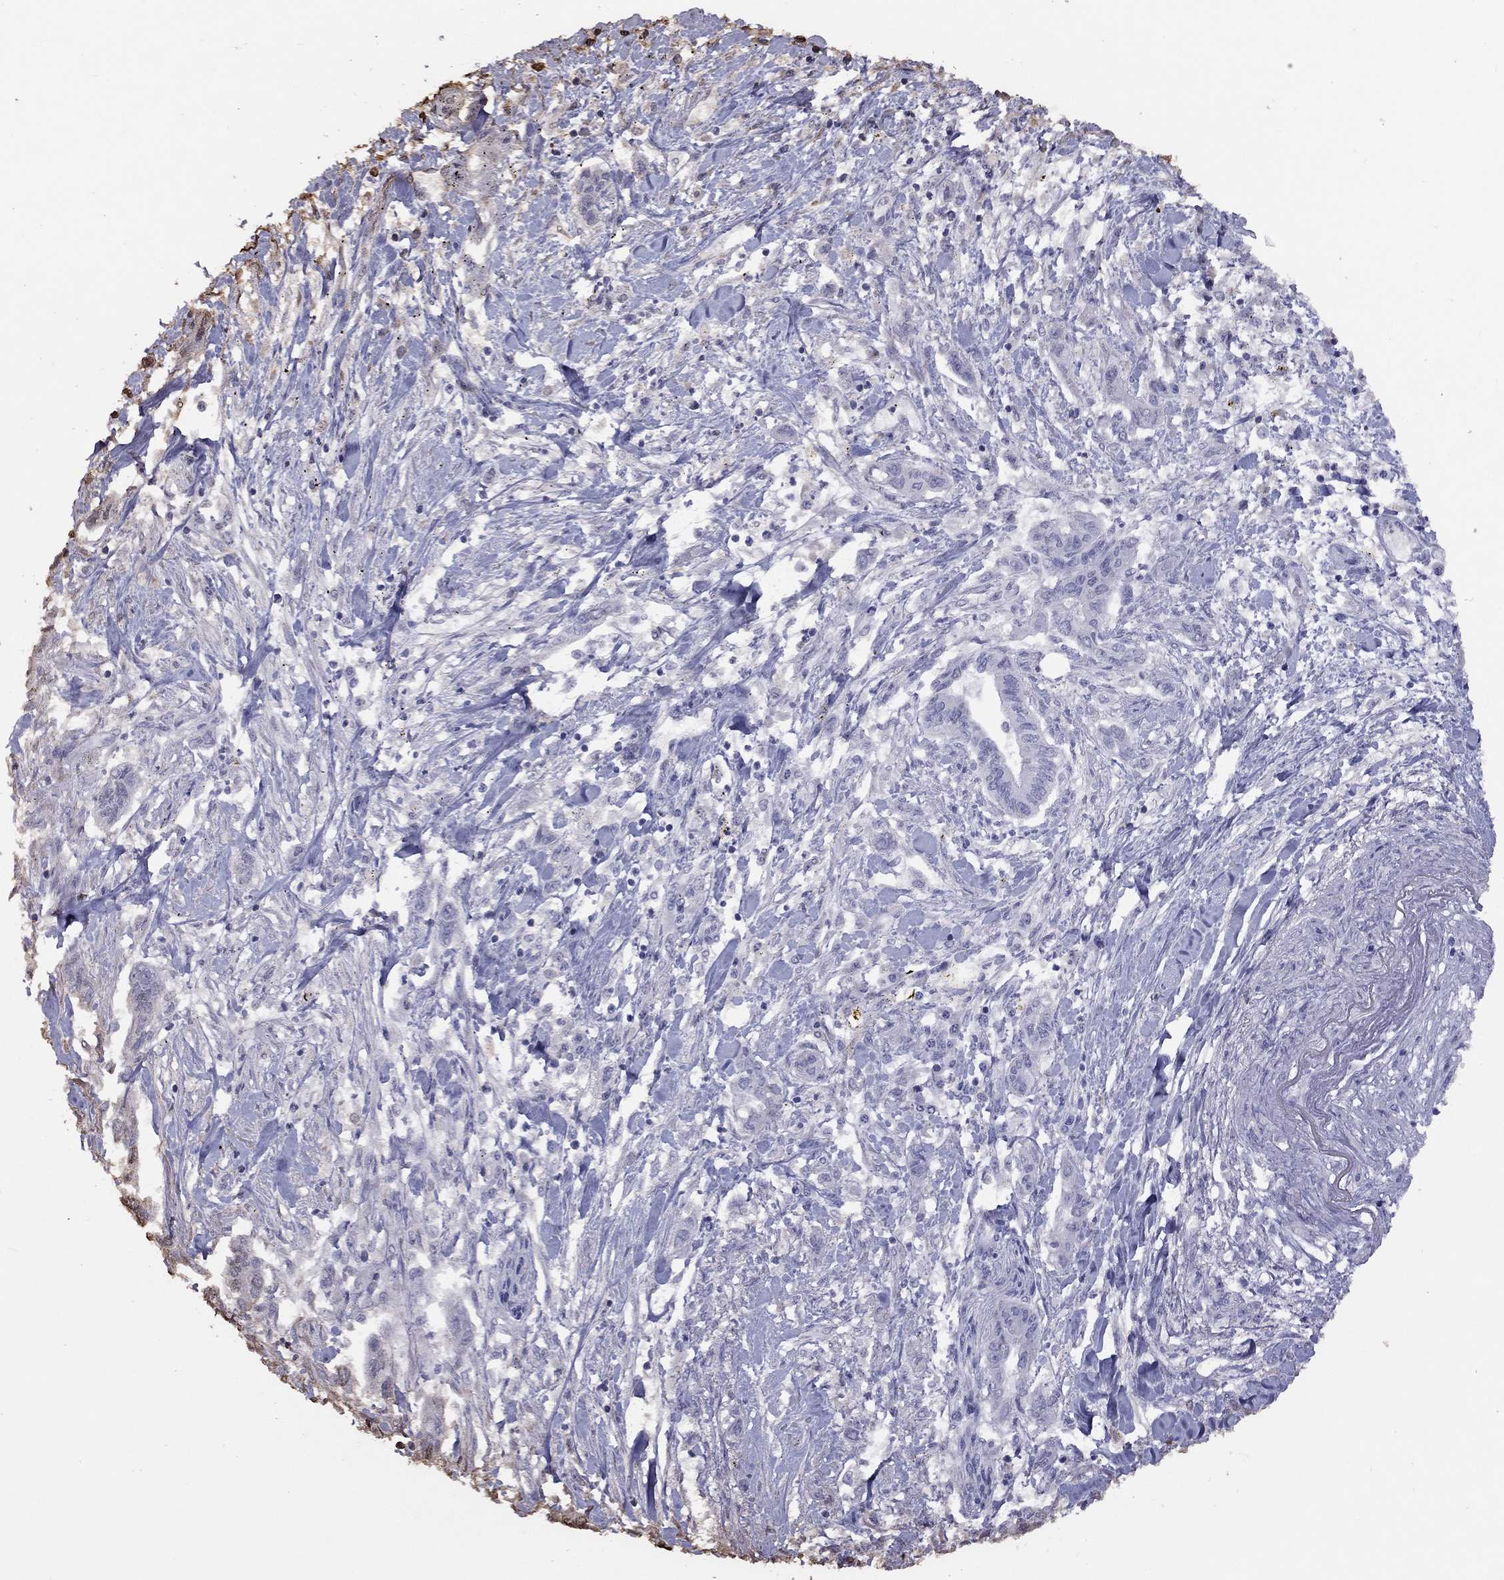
{"staining": {"intensity": "negative", "quantity": "none", "location": "none"}, "tissue": "pancreatic cancer", "cell_type": "Tumor cells", "image_type": "cancer", "snomed": [{"axis": "morphology", "description": "Adenocarcinoma, NOS"}, {"axis": "topography", "description": "Pancreas"}], "caption": "Immunohistochemistry (IHC) photomicrograph of neoplastic tissue: pancreatic cancer stained with DAB displays no significant protein expression in tumor cells.", "gene": "SUN3", "patient": {"sex": "male", "age": 60}}